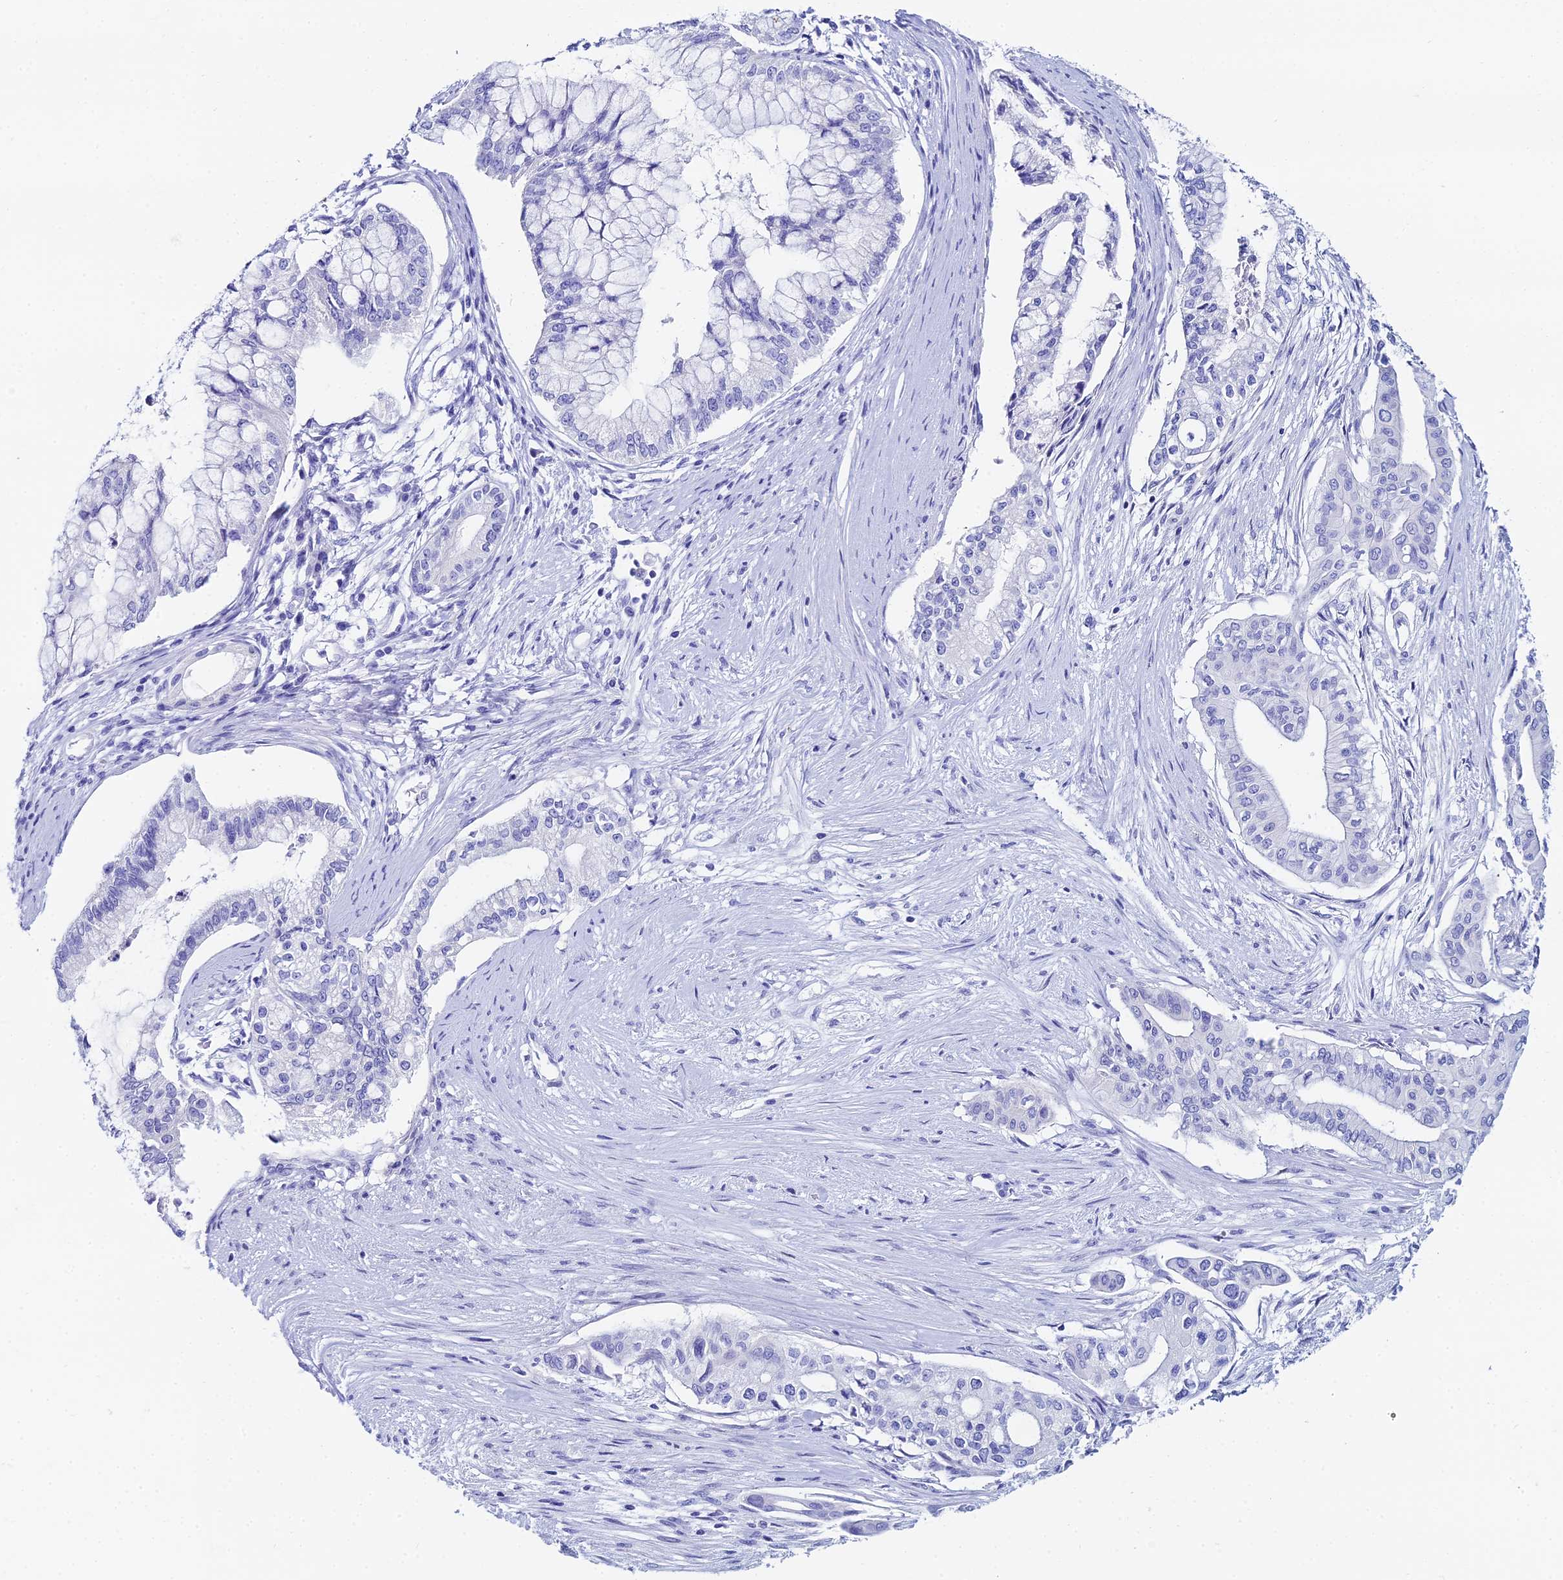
{"staining": {"intensity": "negative", "quantity": "none", "location": "none"}, "tissue": "pancreatic cancer", "cell_type": "Tumor cells", "image_type": "cancer", "snomed": [{"axis": "morphology", "description": "Adenocarcinoma, NOS"}, {"axis": "topography", "description": "Pancreas"}], "caption": "Human pancreatic cancer (adenocarcinoma) stained for a protein using immunohistochemistry (IHC) exhibits no staining in tumor cells.", "gene": "HSPA1L", "patient": {"sex": "male", "age": 46}}